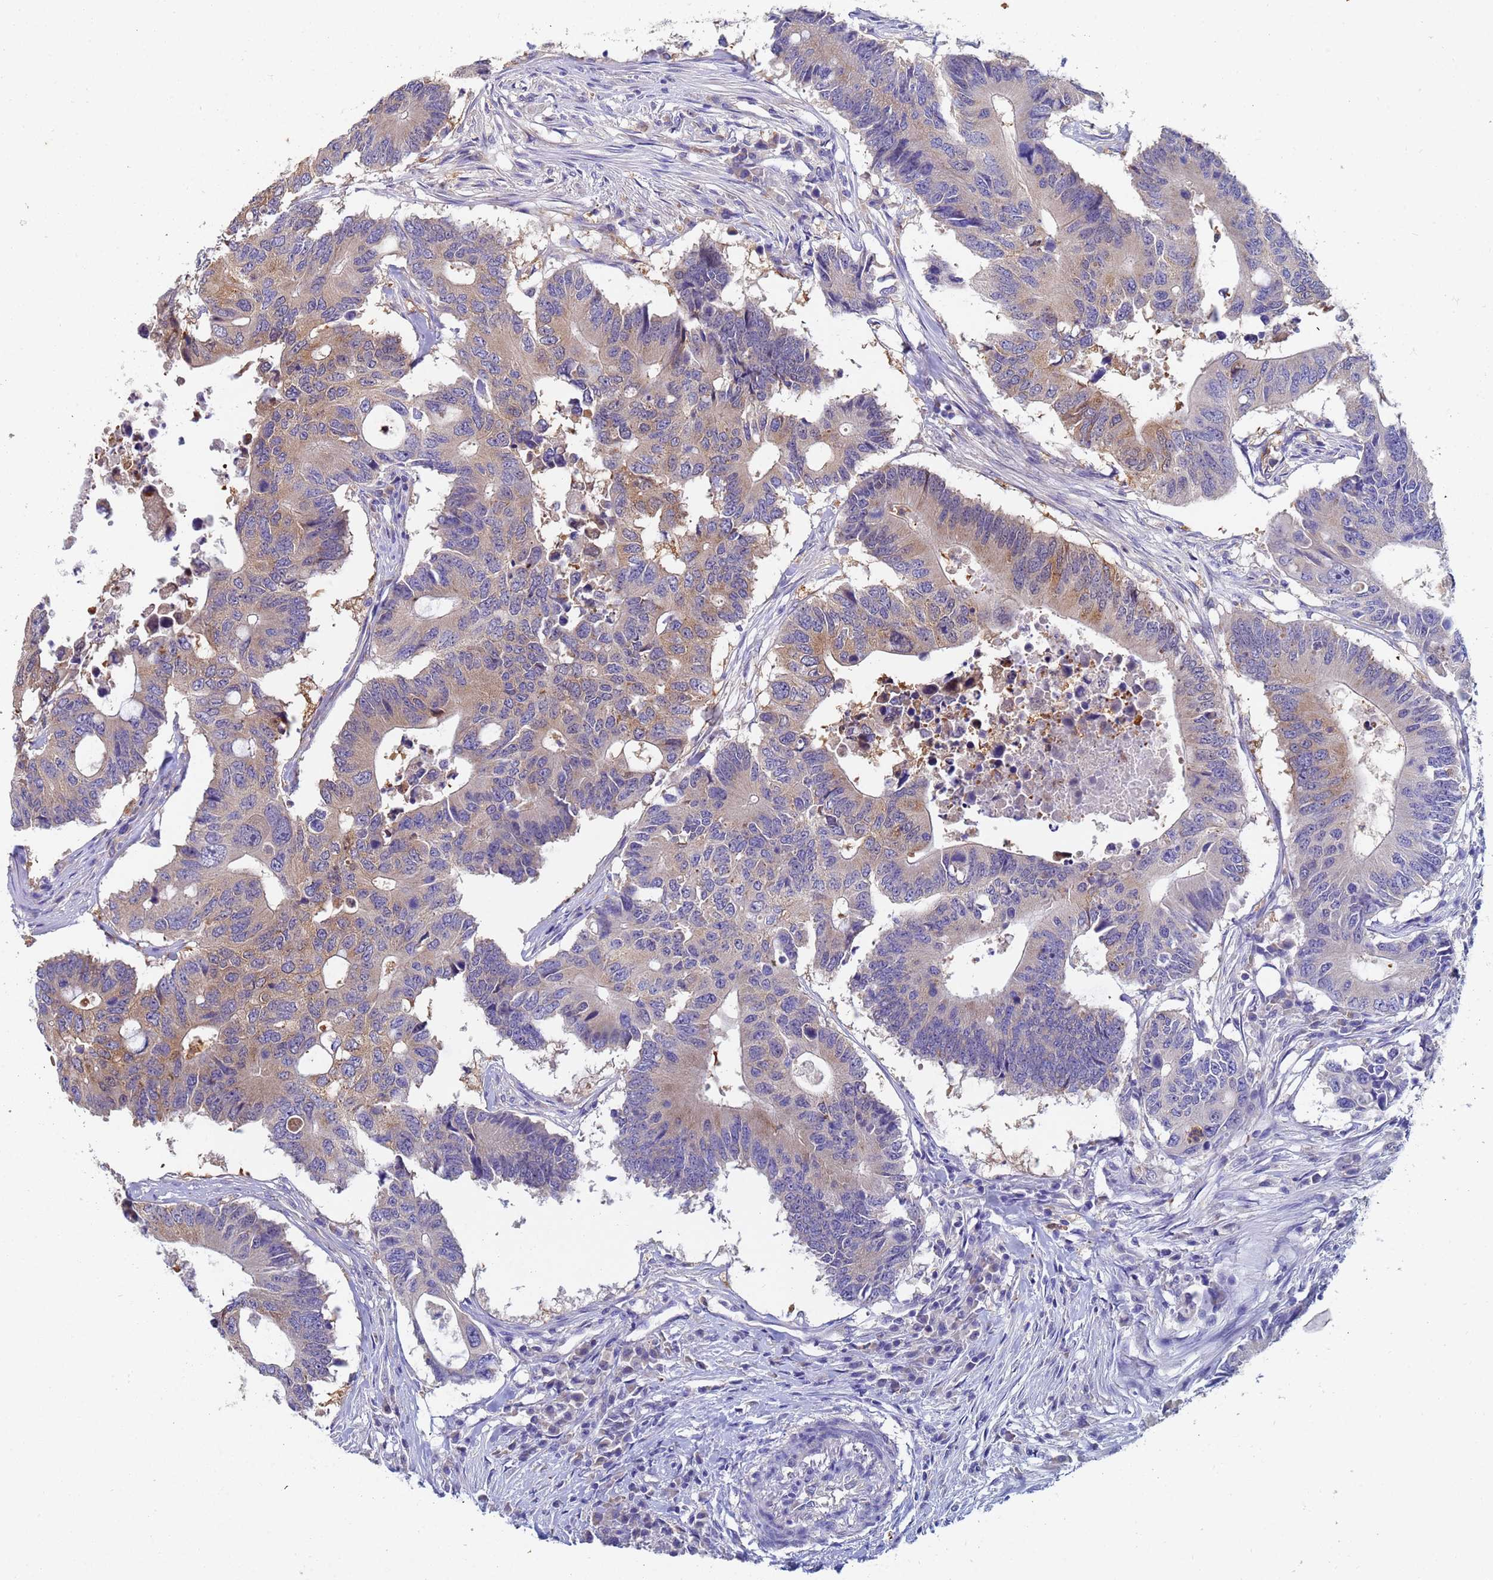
{"staining": {"intensity": "moderate", "quantity": "25%-75%", "location": "cytoplasmic/membranous"}, "tissue": "colorectal cancer", "cell_type": "Tumor cells", "image_type": "cancer", "snomed": [{"axis": "morphology", "description": "Adenocarcinoma, NOS"}, {"axis": "topography", "description": "Colon"}], "caption": "About 25%-75% of tumor cells in colorectal adenocarcinoma exhibit moderate cytoplasmic/membranous protein expression as visualized by brown immunohistochemical staining.", "gene": "TTLL11", "patient": {"sex": "male", "age": 71}}